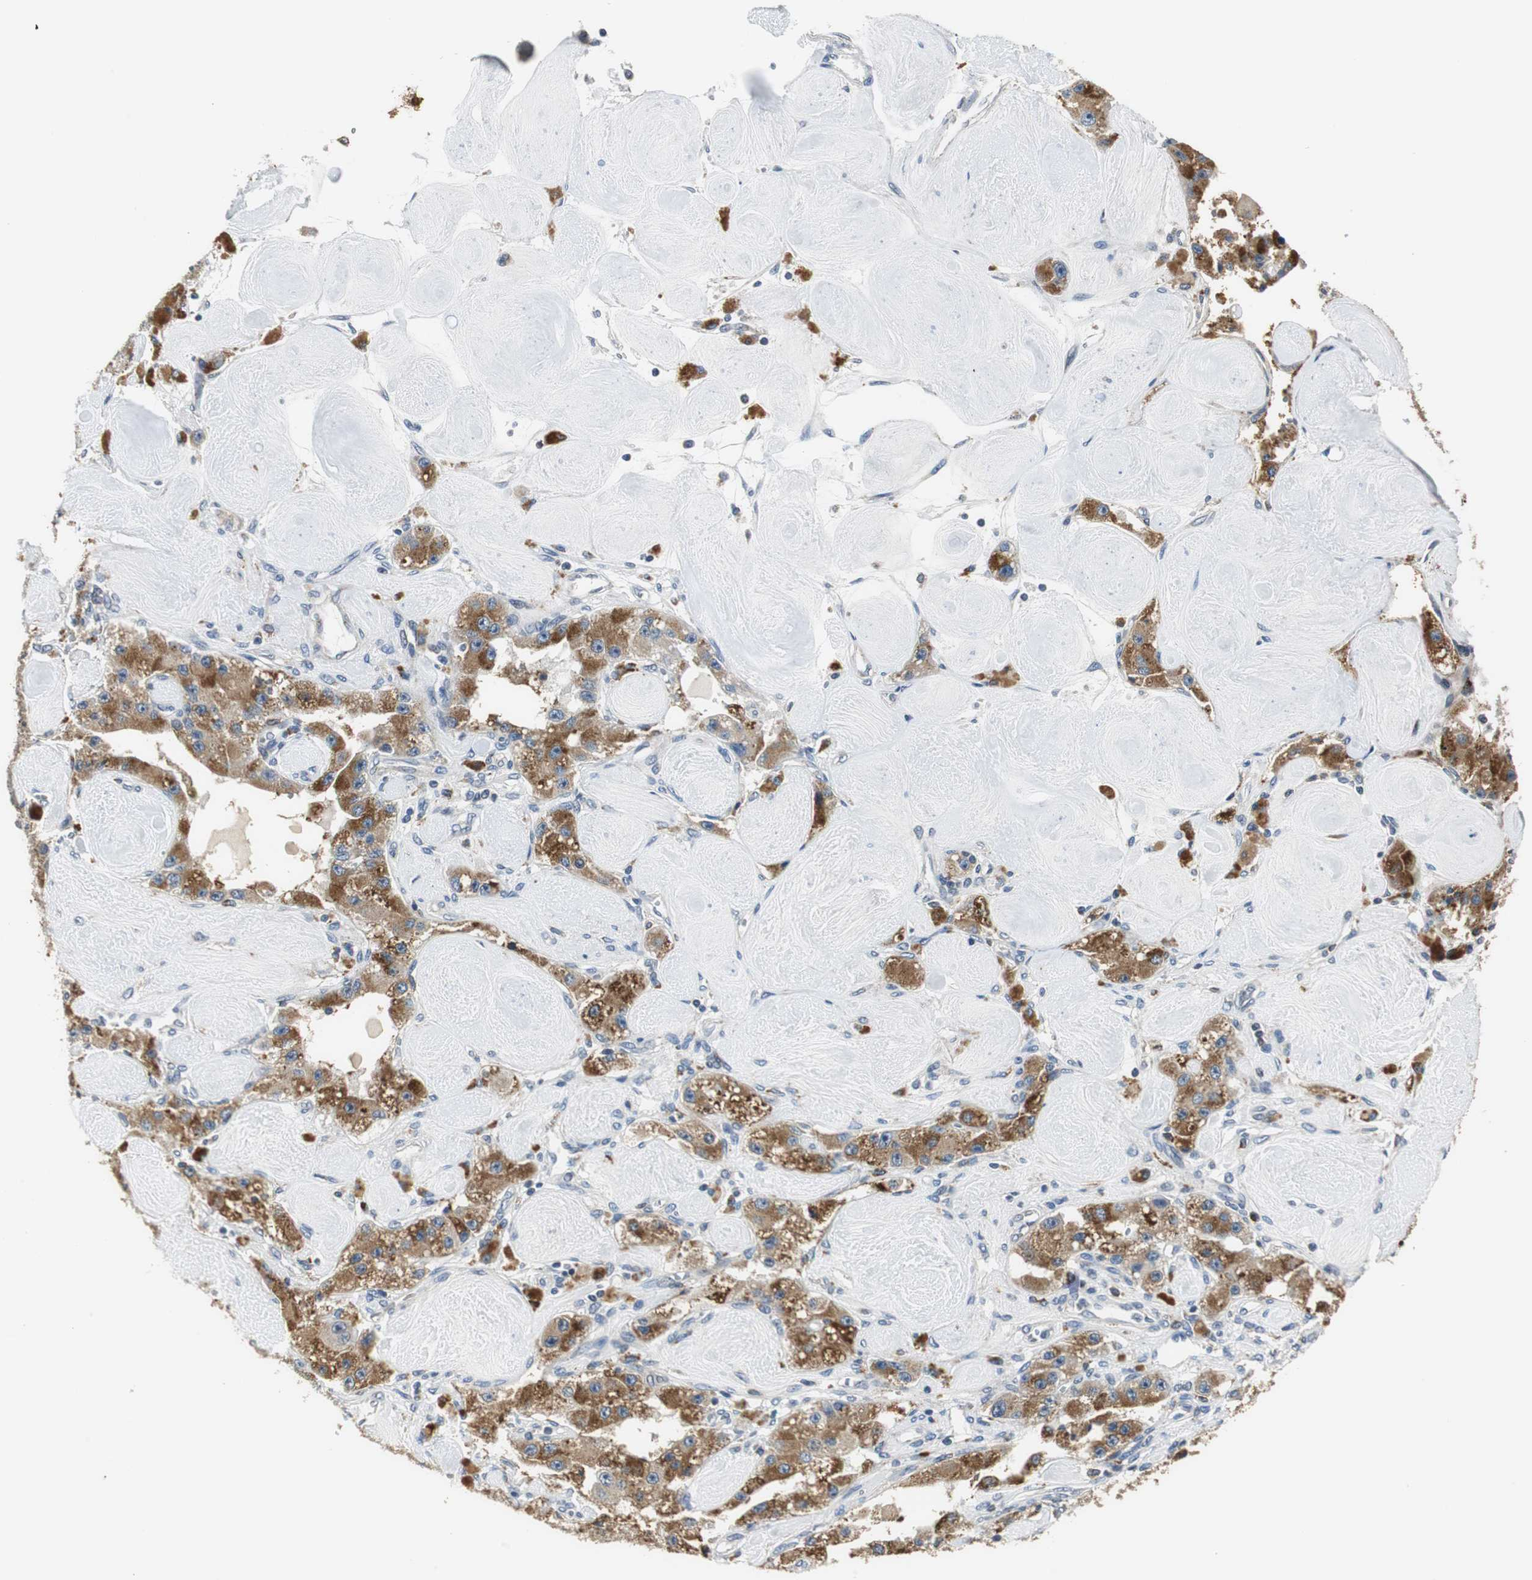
{"staining": {"intensity": "strong", "quantity": ">75%", "location": "cytoplasmic/membranous"}, "tissue": "carcinoid", "cell_type": "Tumor cells", "image_type": "cancer", "snomed": [{"axis": "morphology", "description": "Carcinoid, malignant, NOS"}, {"axis": "topography", "description": "Pancreas"}], "caption": "Carcinoid (malignant) tissue reveals strong cytoplasmic/membranous expression in about >75% of tumor cells", "gene": "NIT1", "patient": {"sex": "male", "age": 41}}